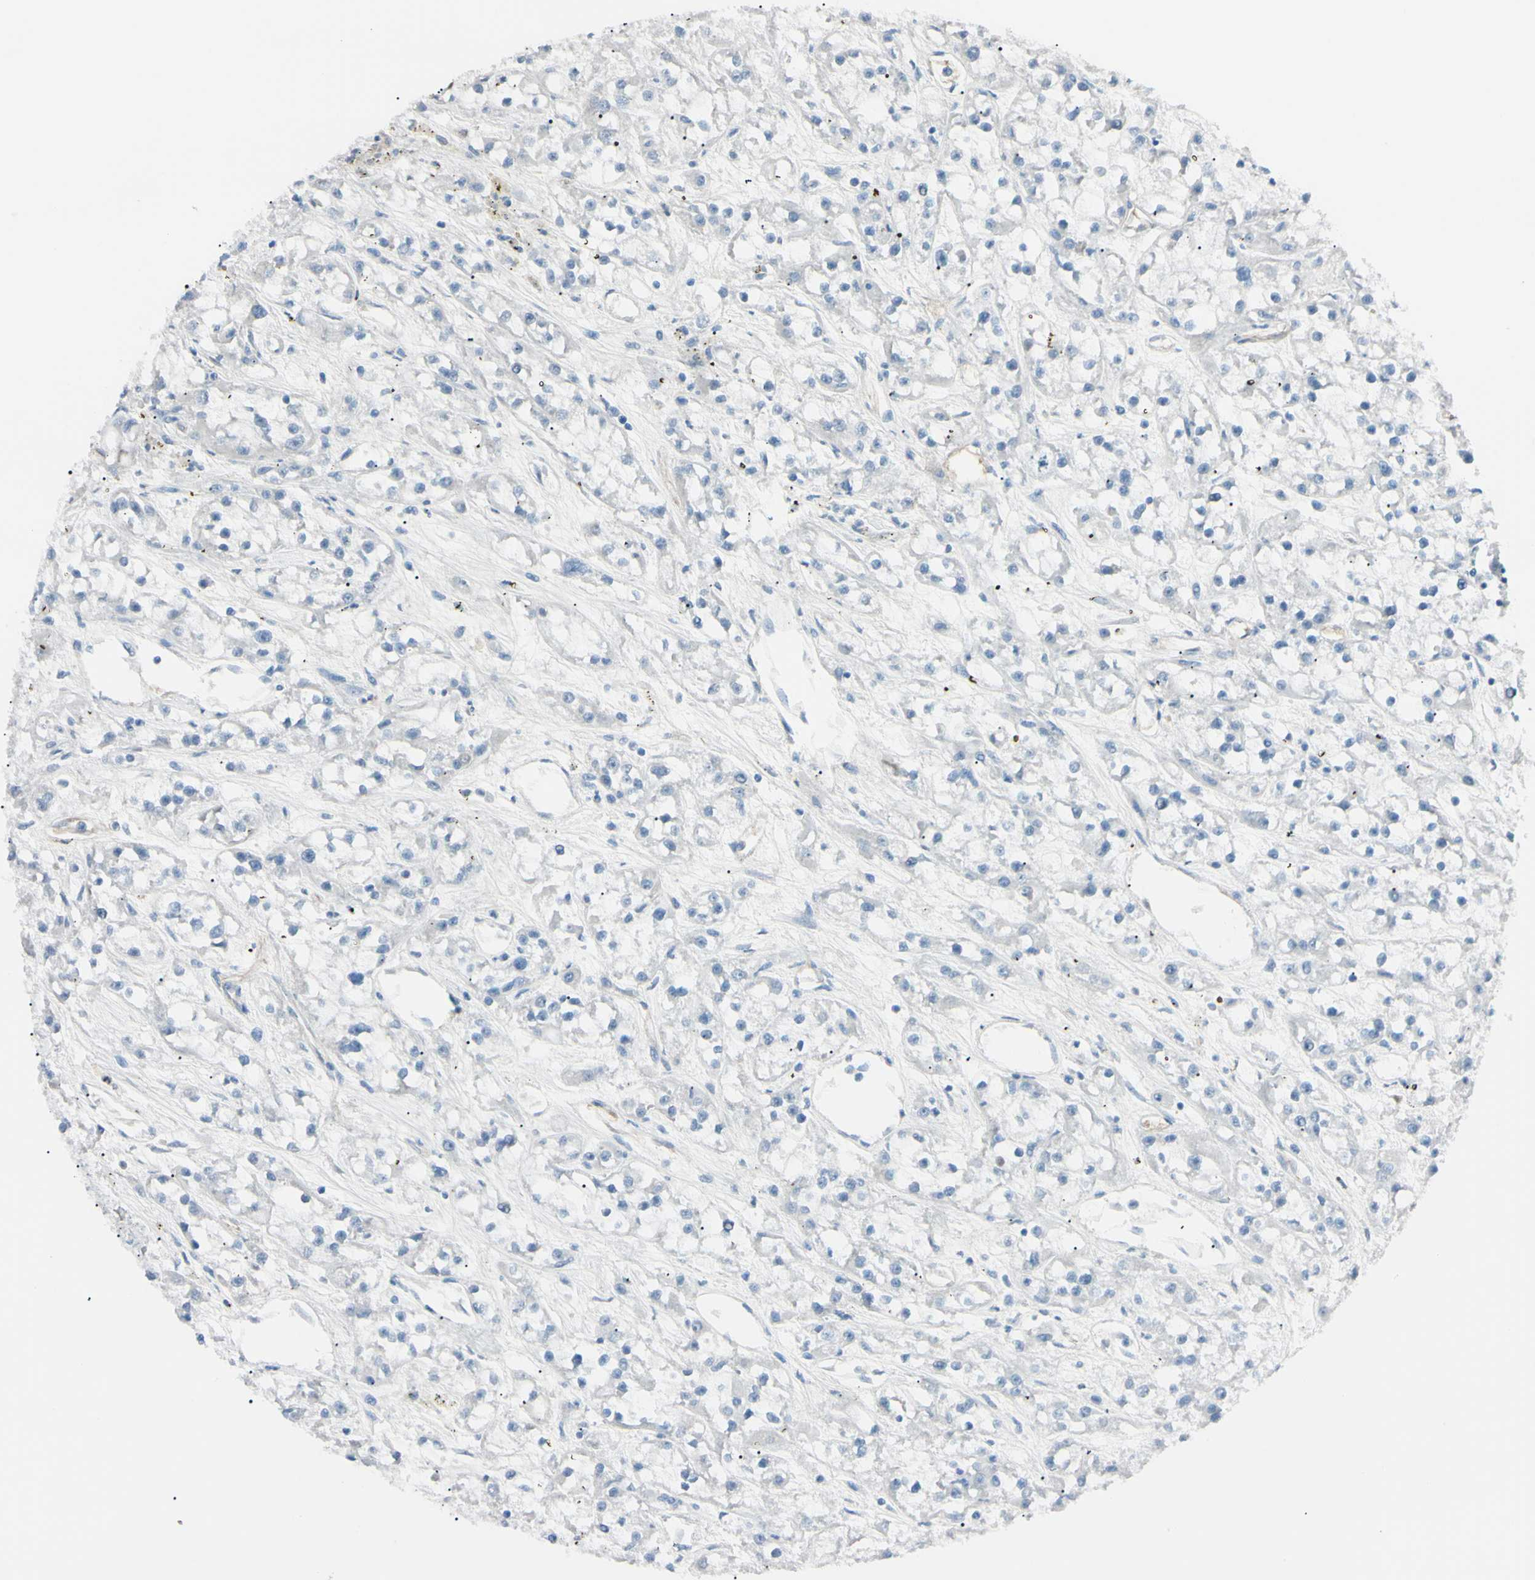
{"staining": {"intensity": "negative", "quantity": "none", "location": "none"}, "tissue": "renal cancer", "cell_type": "Tumor cells", "image_type": "cancer", "snomed": [{"axis": "morphology", "description": "Adenocarcinoma, NOS"}, {"axis": "topography", "description": "Kidney"}], "caption": "Immunohistochemistry (IHC) micrograph of neoplastic tissue: renal cancer (adenocarcinoma) stained with DAB (3,3'-diaminobenzidine) exhibits no significant protein staining in tumor cells.", "gene": "FOLH1", "patient": {"sex": "female", "age": 52}}